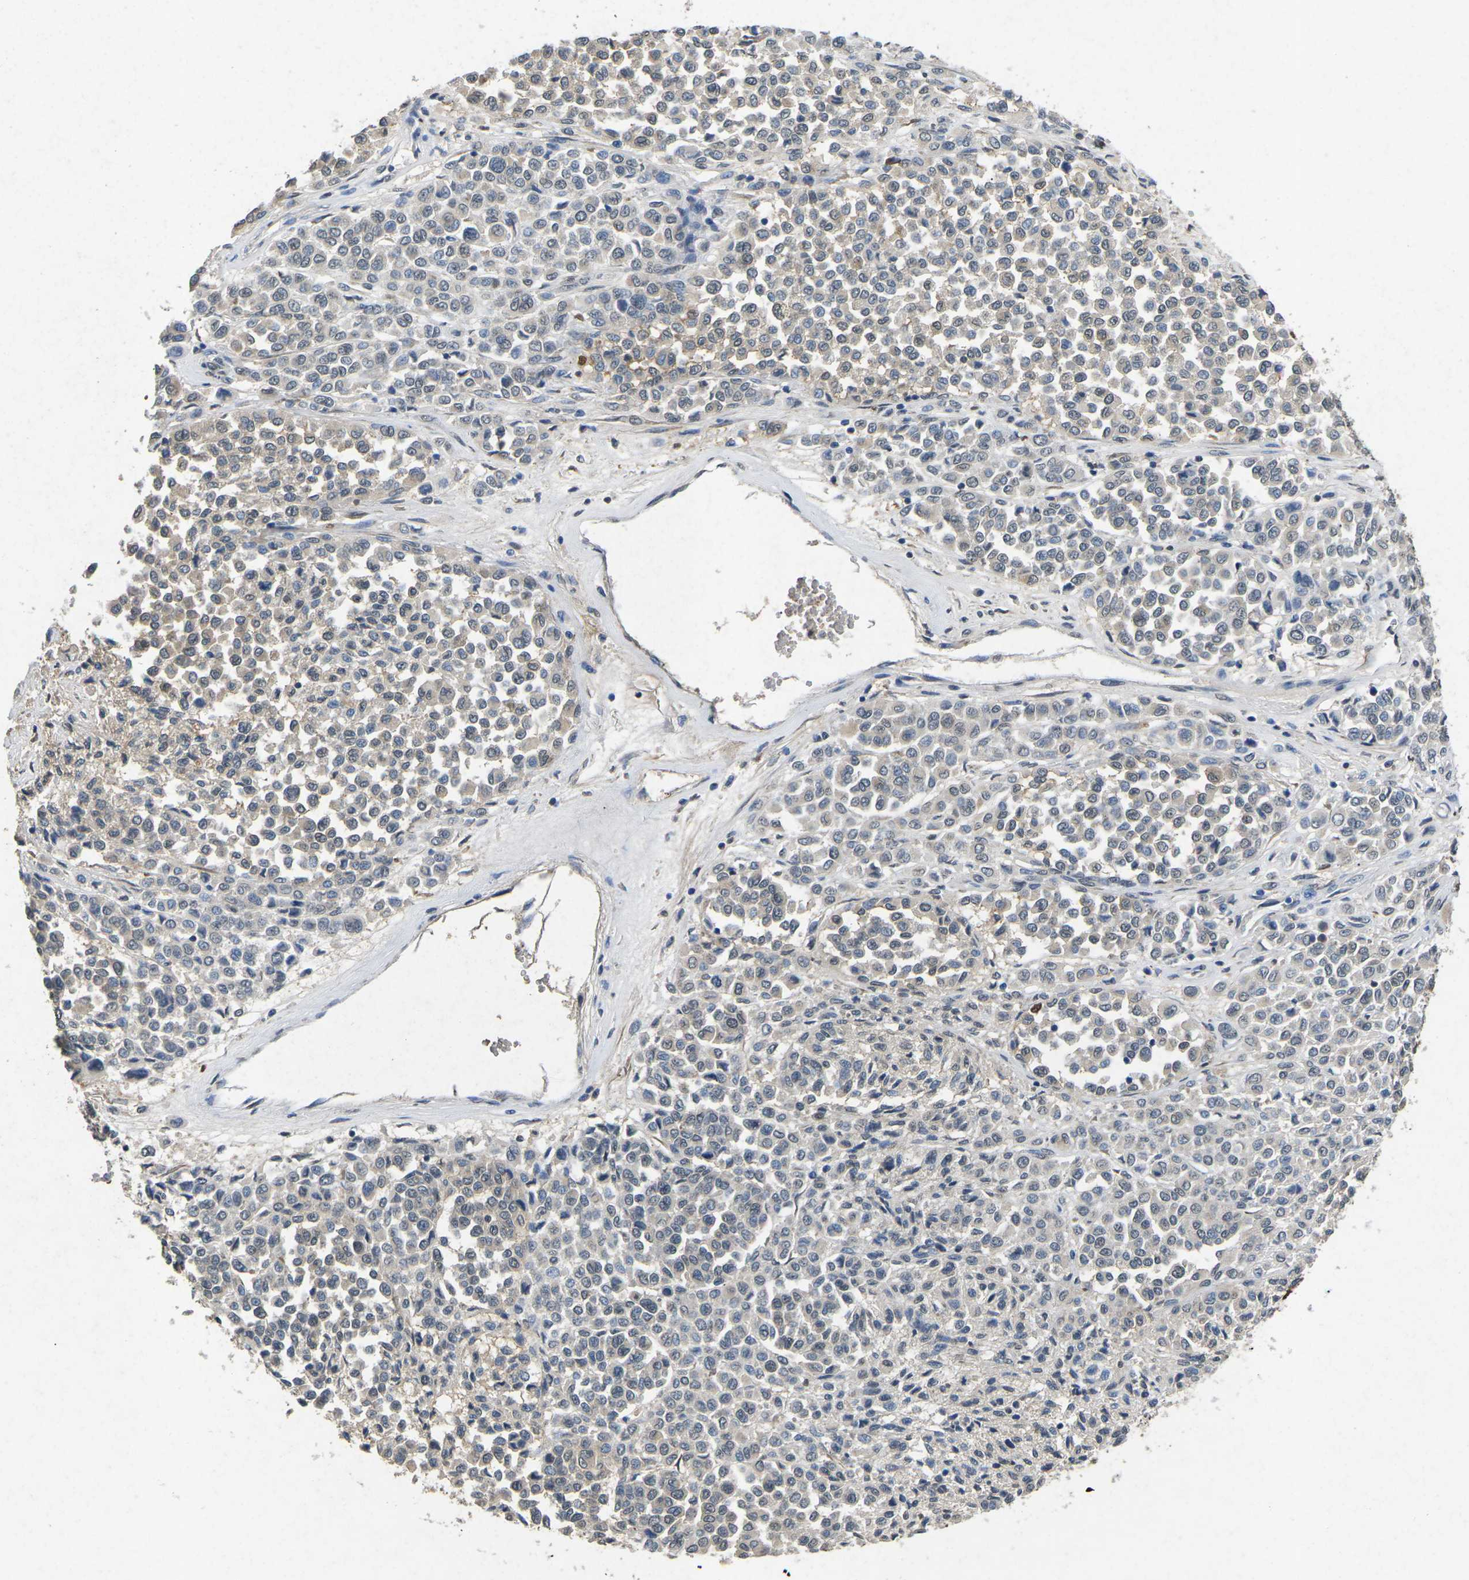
{"staining": {"intensity": "weak", "quantity": "25%-75%", "location": "cytoplasmic/membranous"}, "tissue": "melanoma", "cell_type": "Tumor cells", "image_type": "cancer", "snomed": [{"axis": "morphology", "description": "Malignant melanoma, Metastatic site"}, {"axis": "topography", "description": "Pancreas"}], "caption": "IHC (DAB) staining of human malignant melanoma (metastatic site) exhibits weak cytoplasmic/membranous protein expression in about 25%-75% of tumor cells.", "gene": "SCNN1B", "patient": {"sex": "female", "age": 30}}